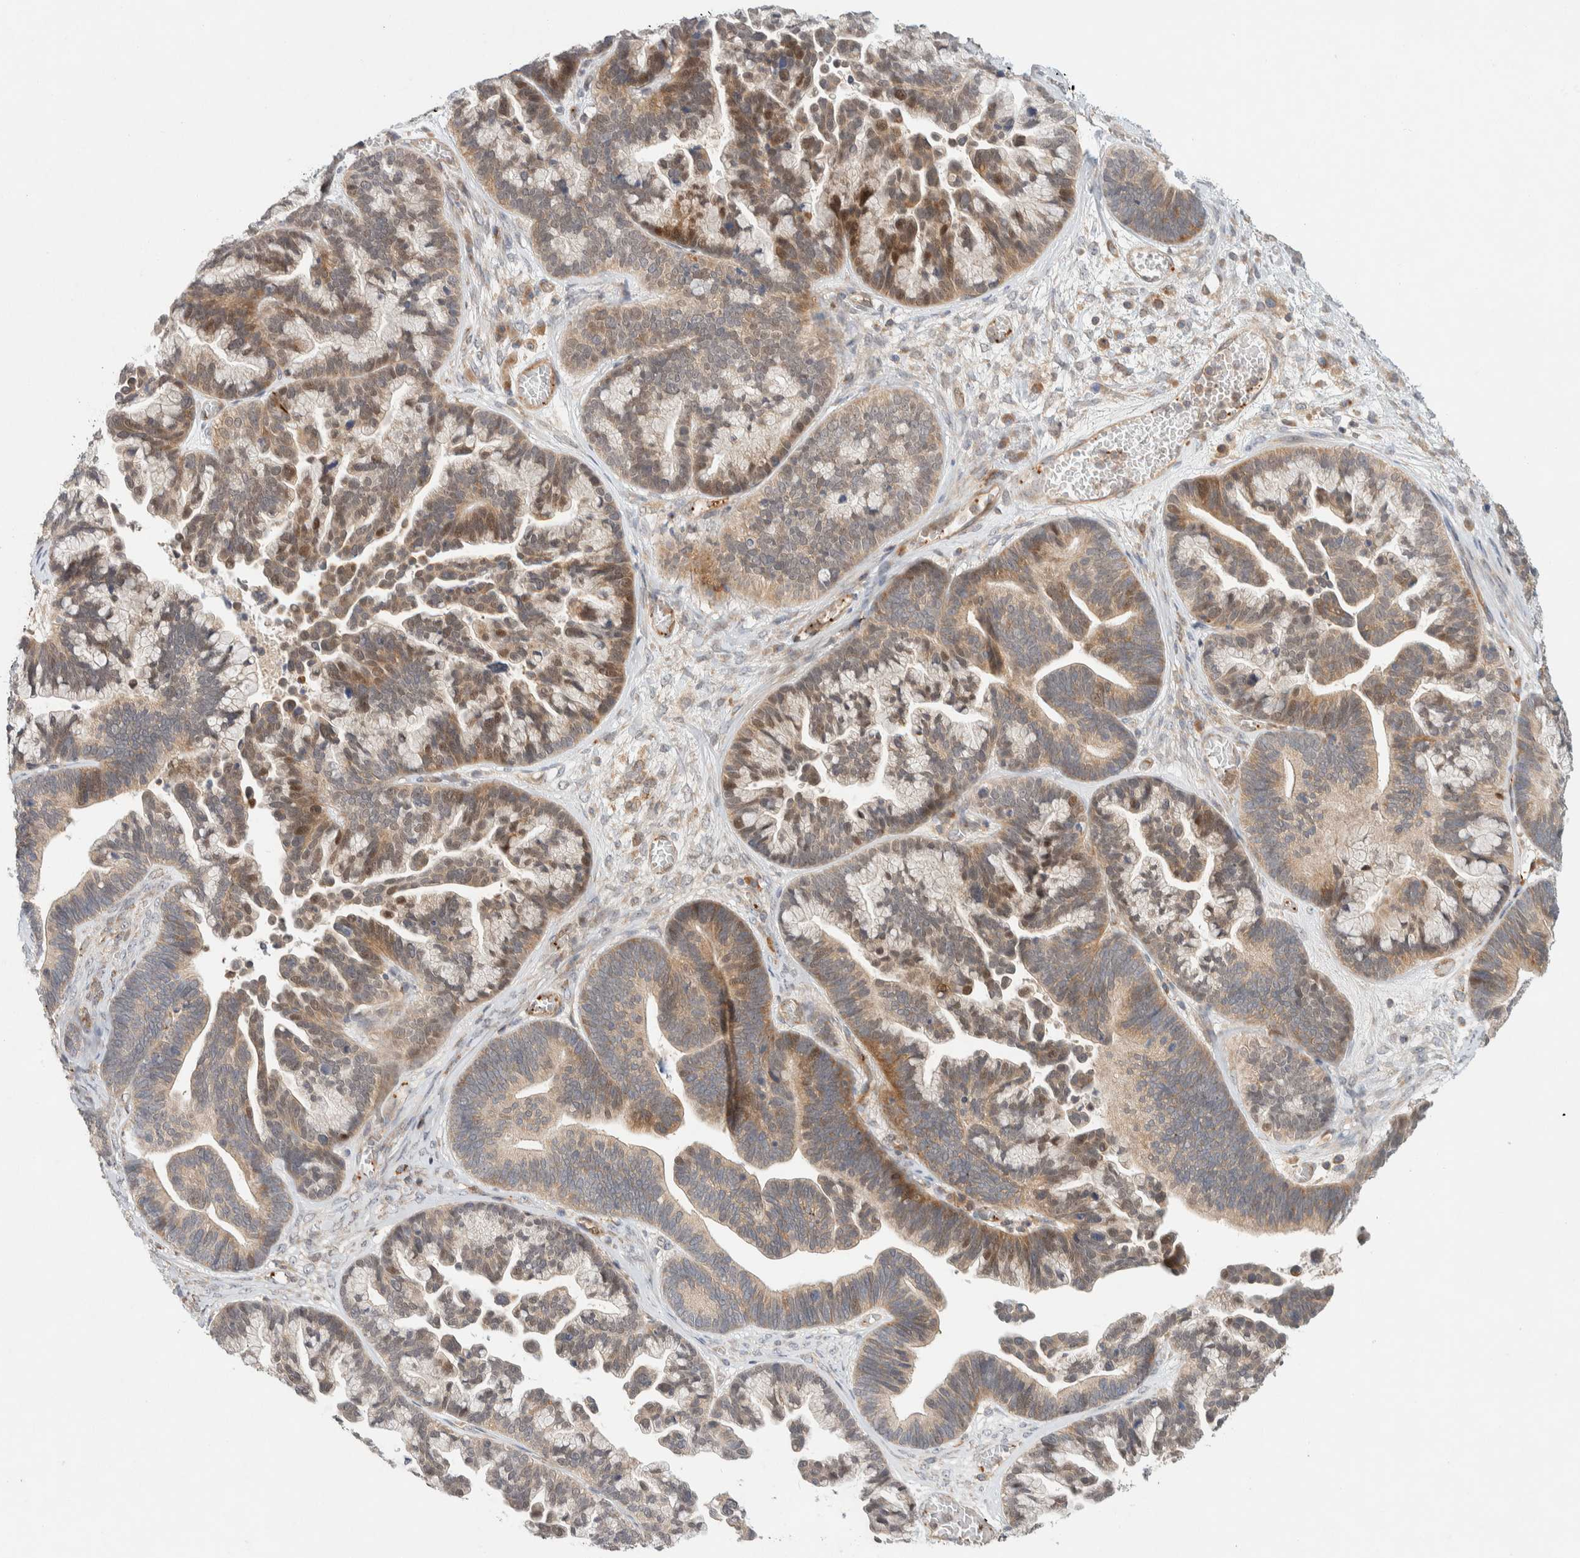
{"staining": {"intensity": "moderate", "quantity": ">75%", "location": "cytoplasmic/membranous"}, "tissue": "ovarian cancer", "cell_type": "Tumor cells", "image_type": "cancer", "snomed": [{"axis": "morphology", "description": "Cystadenocarcinoma, serous, NOS"}, {"axis": "topography", "description": "Ovary"}], "caption": "Ovarian cancer stained with DAB (3,3'-diaminobenzidine) immunohistochemistry demonstrates medium levels of moderate cytoplasmic/membranous expression in about >75% of tumor cells. Nuclei are stained in blue.", "gene": "KIF9", "patient": {"sex": "female", "age": 56}}